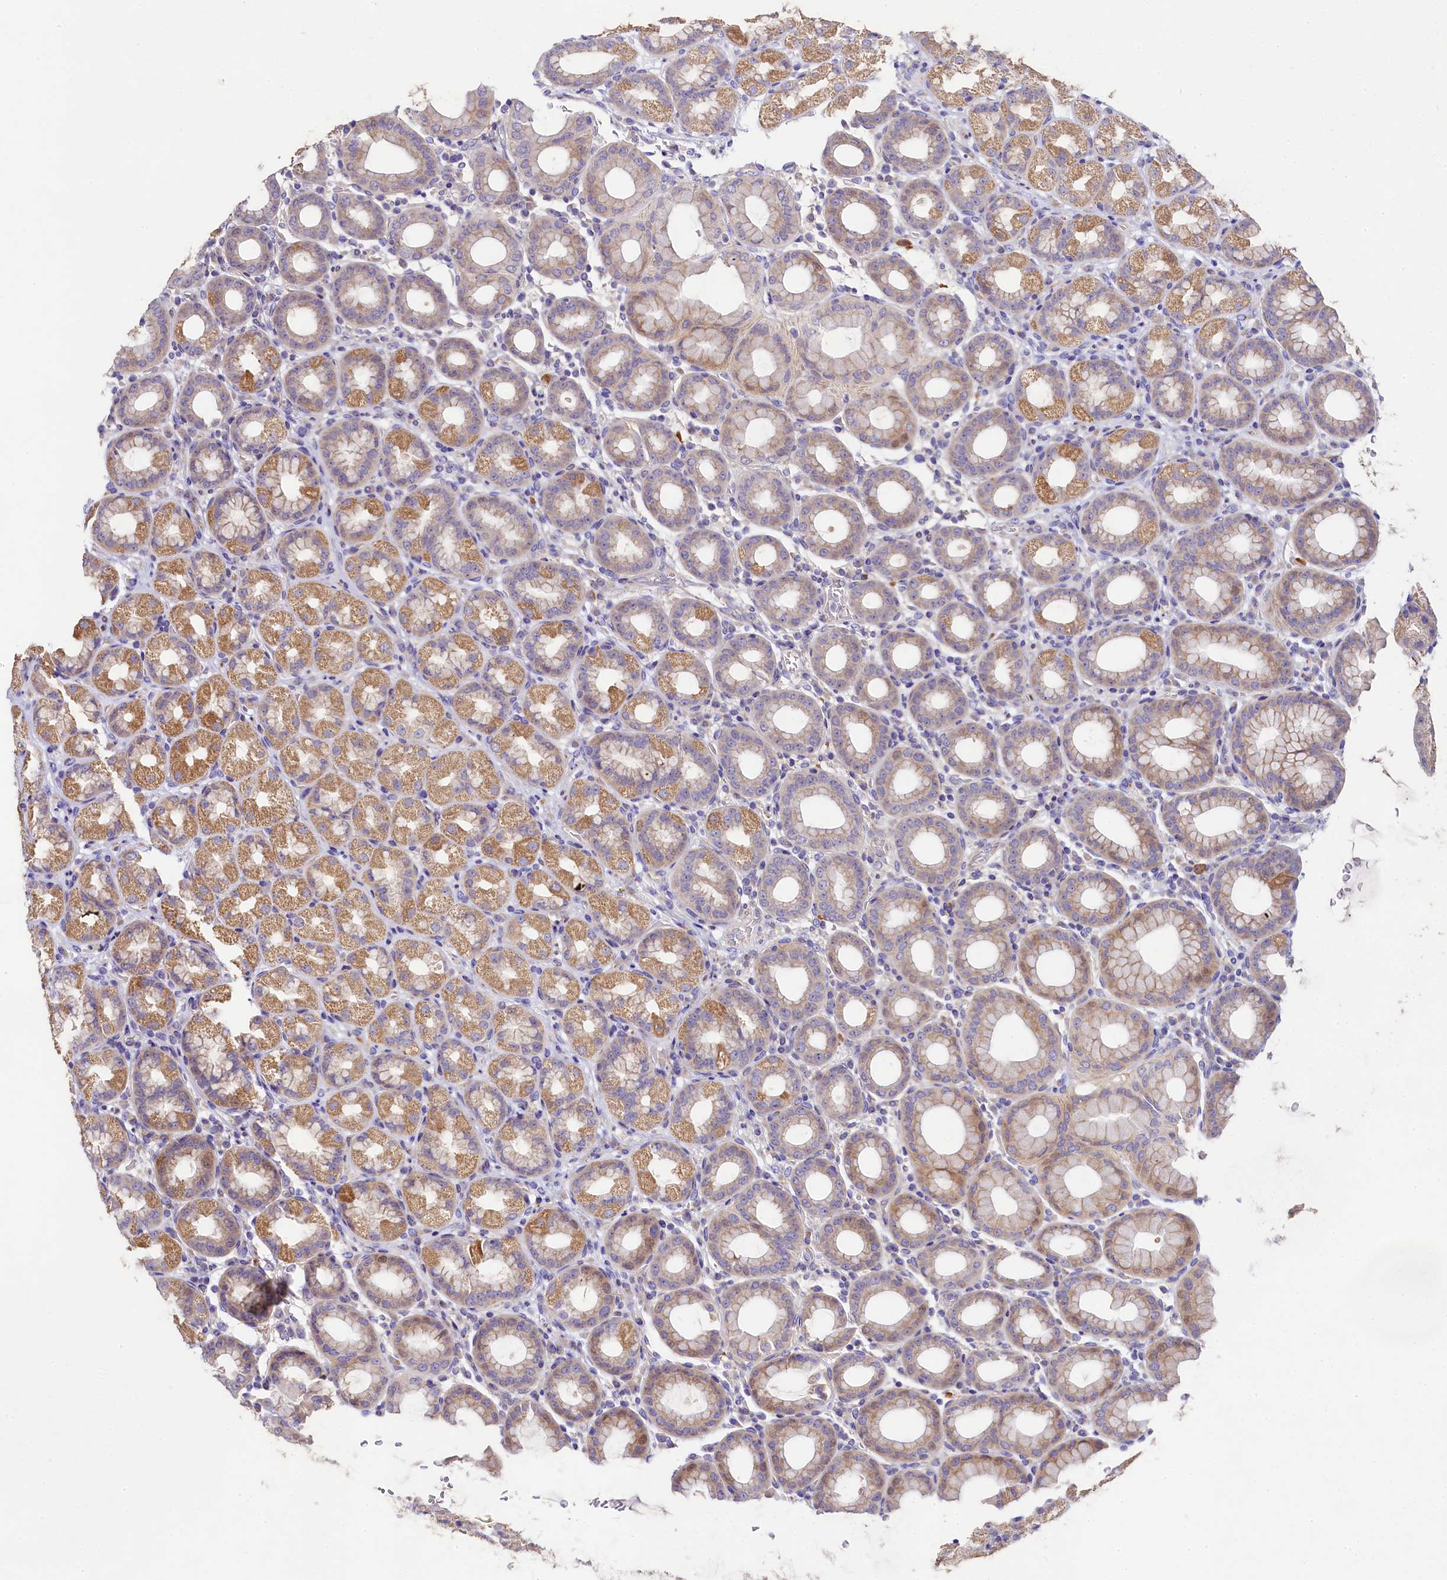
{"staining": {"intensity": "moderate", "quantity": "25%-75%", "location": "cytoplasmic/membranous"}, "tissue": "stomach", "cell_type": "Glandular cells", "image_type": "normal", "snomed": [{"axis": "morphology", "description": "Normal tissue, NOS"}, {"axis": "topography", "description": "Stomach, upper"}], "caption": "Immunohistochemical staining of normal human stomach displays 25%-75% levels of moderate cytoplasmic/membranous protein positivity in approximately 25%-75% of glandular cells. Nuclei are stained in blue.", "gene": "FXYD6", "patient": {"sex": "male", "age": 68}}